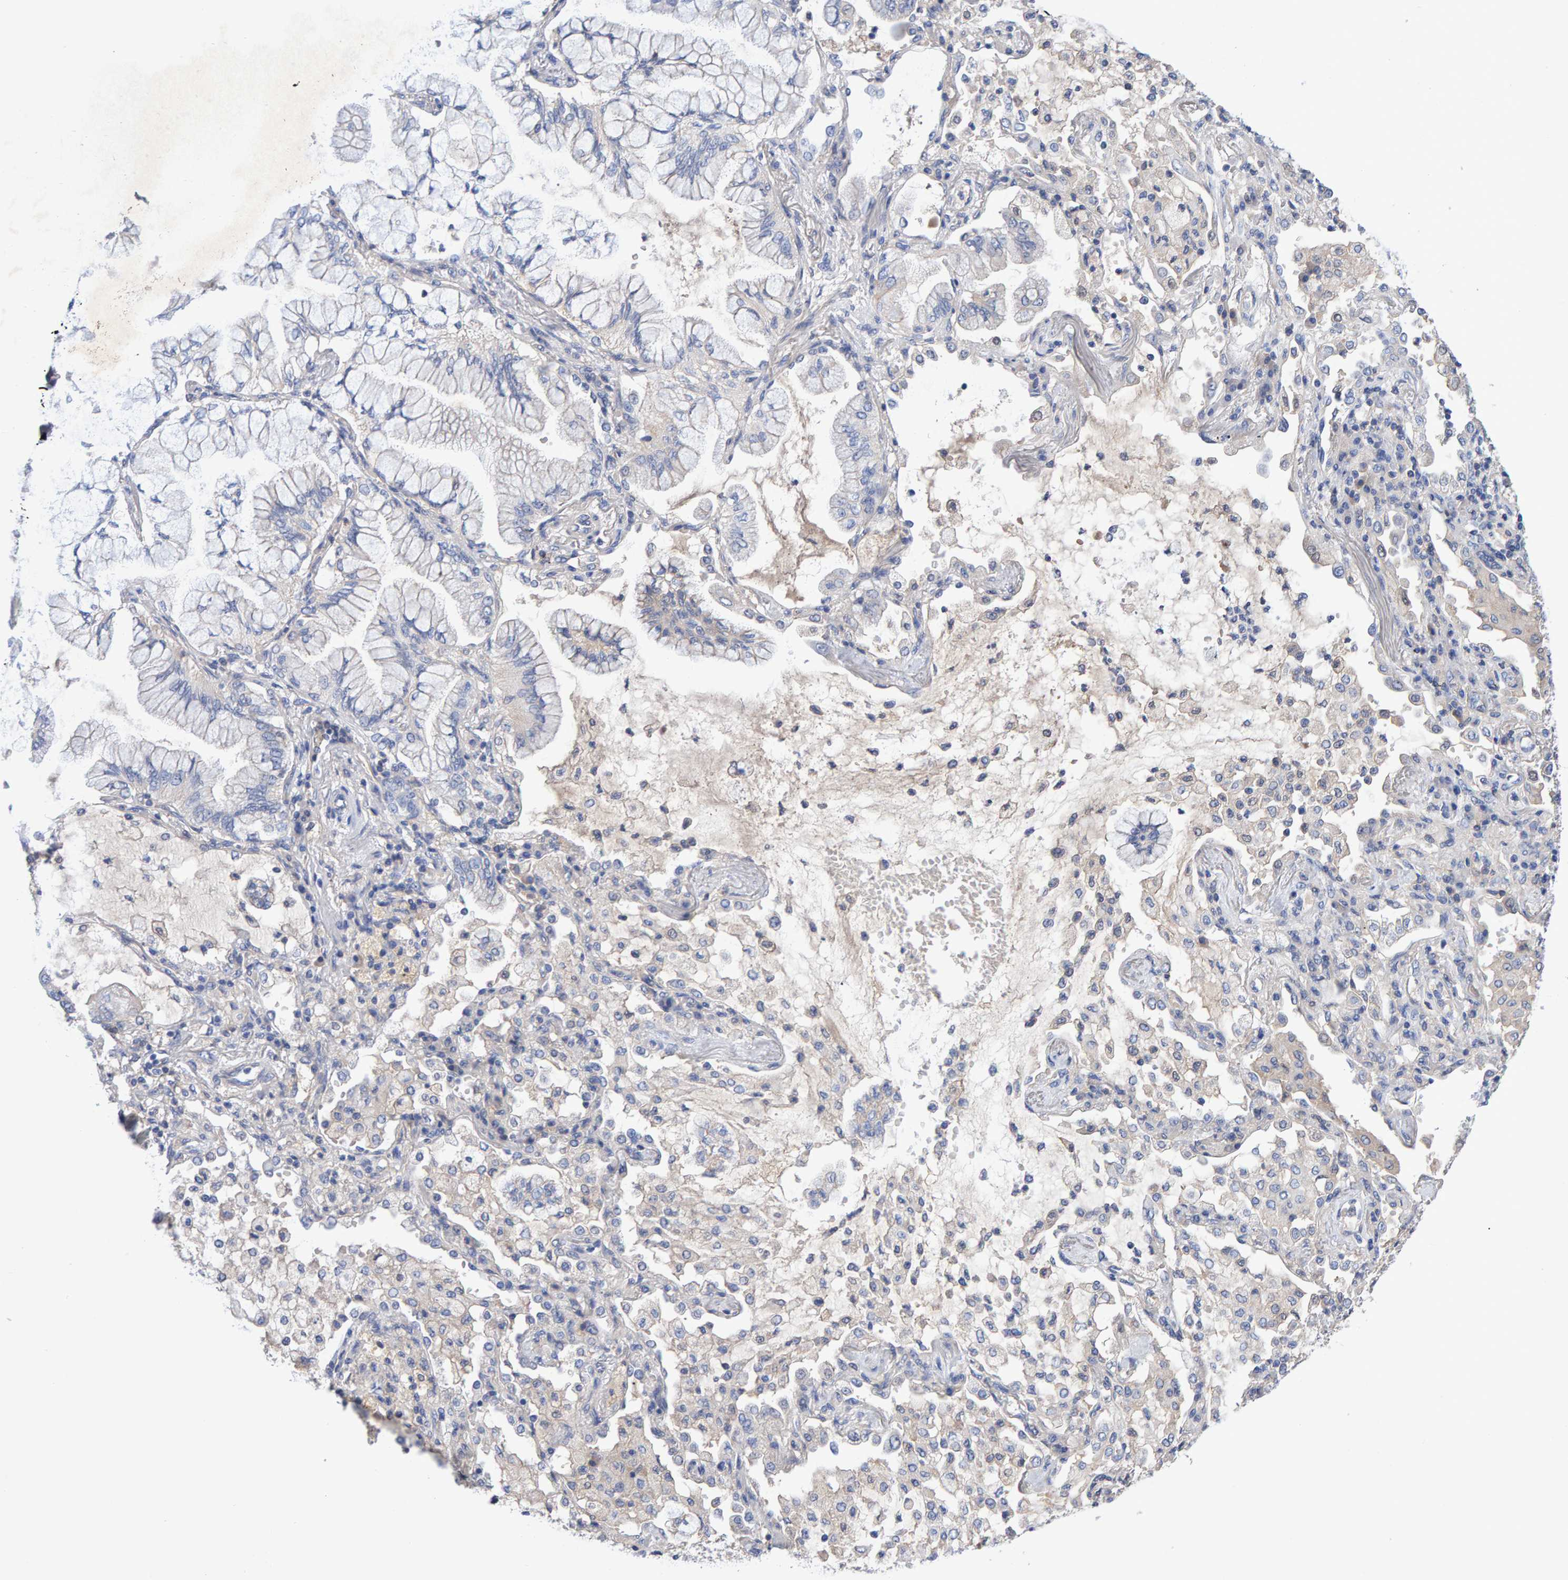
{"staining": {"intensity": "negative", "quantity": "none", "location": "none"}, "tissue": "lung cancer", "cell_type": "Tumor cells", "image_type": "cancer", "snomed": [{"axis": "morphology", "description": "Adenocarcinoma, NOS"}, {"axis": "topography", "description": "Lung"}], "caption": "IHC of human lung adenocarcinoma exhibits no positivity in tumor cells.", "gene": "EFR3A", "patient": {"sex": "female", "age": 70}}